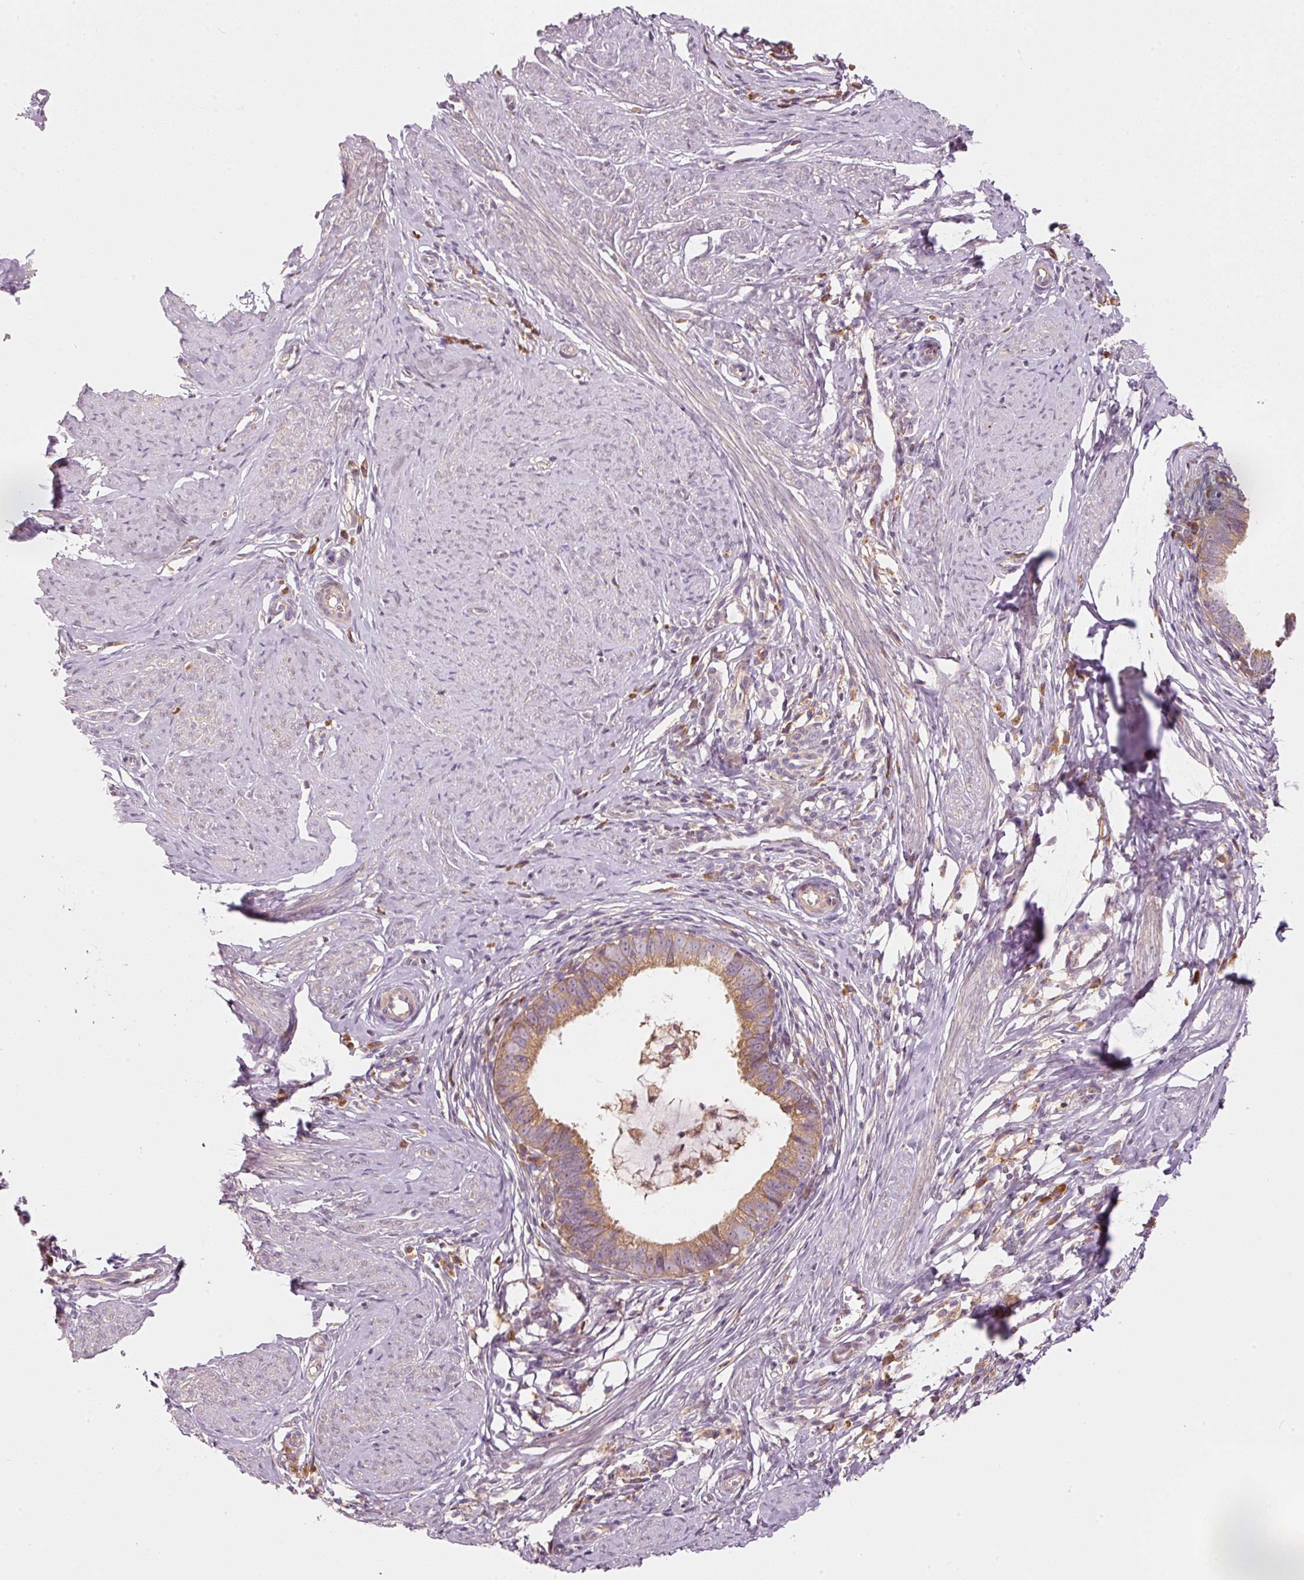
{"staining": {"intensity": "moderate", "quantity": ">75%", "location": "cytoplasmic/membranous"}, "tissue": "cervical cancer", "cell_type": "Tumor cells", "image_type": "cancer", "snomed": [{"axis": "morphology", "description": "Adenocarcinoma, NOS"}, {"axis": "topography", "description": "Cervix"}], "caption": "Immunohistochemistry (IHC) (DAB) staining of human cervical adenocarcinoma shows moderate cytoplasmic/membranous protein expression in approximately >75% of tumor cells.", "gene": "MAP10", "patient": {"sex": "female", "age": 36}}